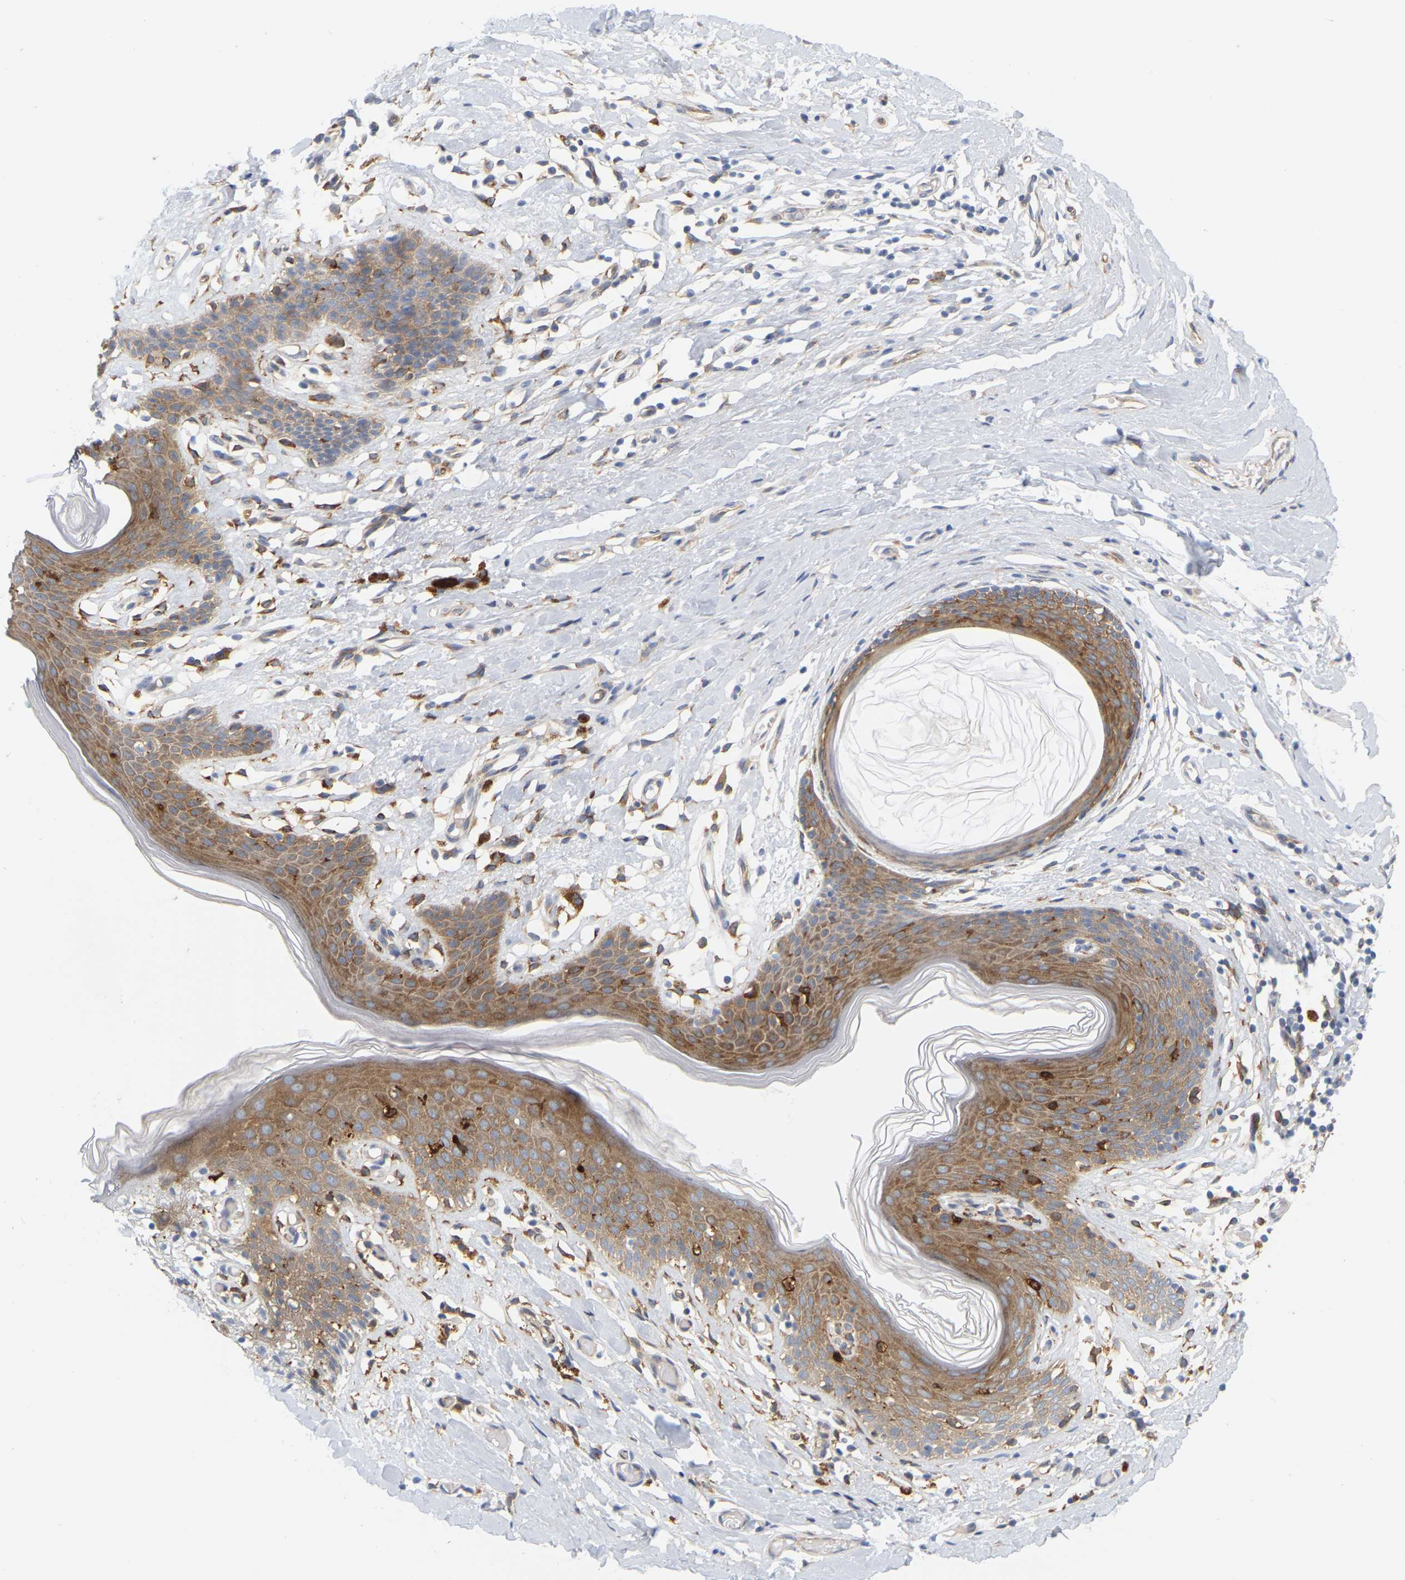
{"staining": {"intensity": "moderate", "quantity": ">75%", "location": "cytoplasmic/membranous"}, "tissue": "skin", "cell_type": "Epidermal cells", "image_type": "normal", "snomed": [{"axis": "morphology", "description": "Normal tissue, NOS"}, {"axis": "topography", "description": "Vulva"}], "caption": "Protein staining of normal skin shows moderate cytoplasmic/membranous positivity in approximately >75% of epidermal cells. The staining was performed using DAB to visualize the protein expression in brown, while the nuclei were stained in blue with hematoxylin (Magnification: 20x).", "gene": "RAPH1", "patient": {"sex": "female", "age": 66}}